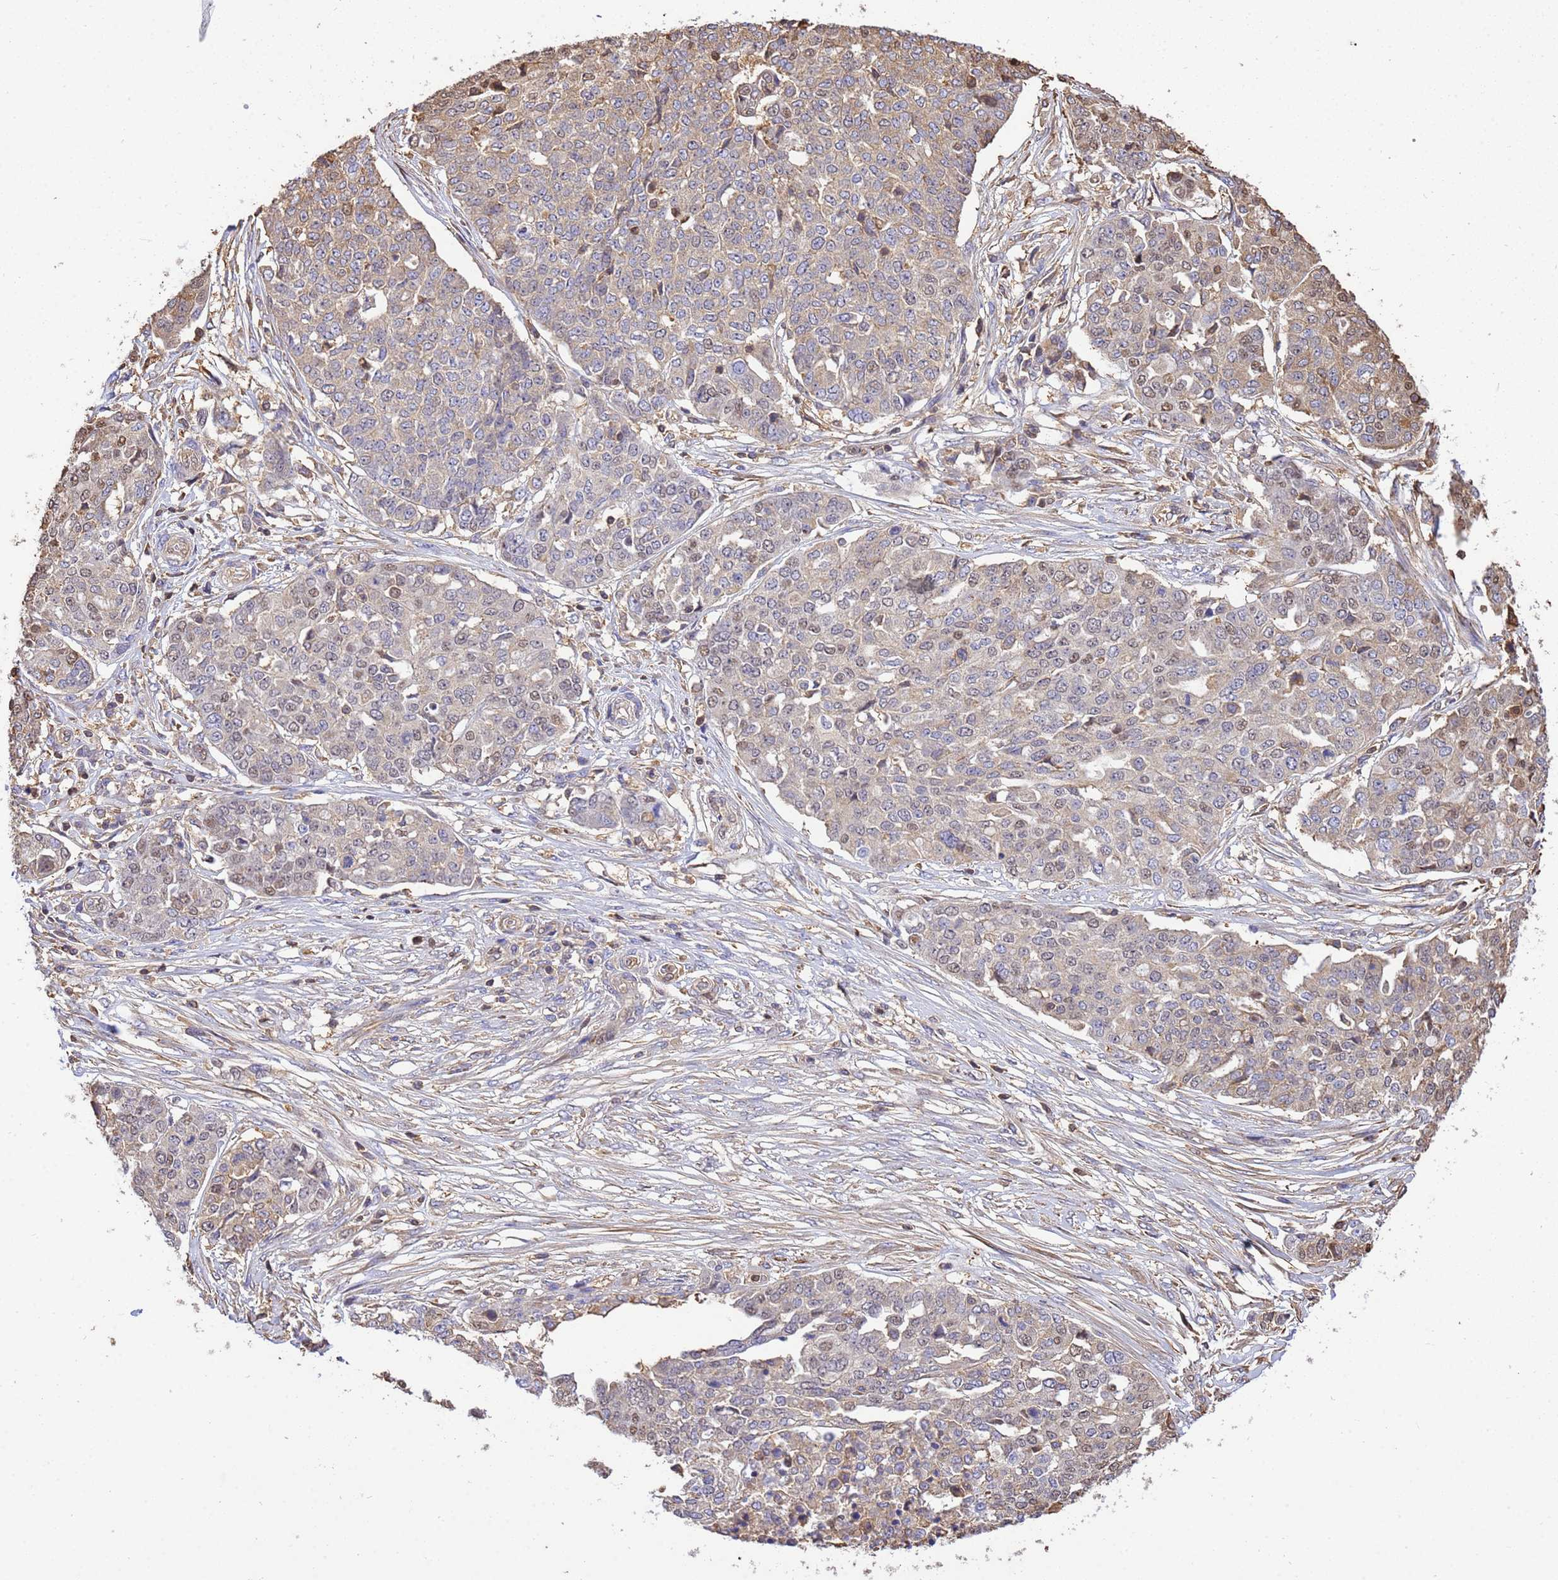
{"staining": {"intensity": "weak", "quantity": "<25%", "location": "nuclear"}, "tissue": "ovarian cancer", "cell_type": "Tumor cells", "image_type": "cancer", "snomed": [{"axis": "morphology", "description": "Cystadenocarcinoma, serous, NOS"}, {"axis": "topography", "description": "Soft tissue"}, {"axis": "topography", "description": "Ovary"}], "caption": "Photomicrograph shows no protein expression in tumor cells of ovarian cancer (serous cystadenocarcinoma) tissue.", "gene": "WDR64", "patient": {"sex": "female", "age": 57}}